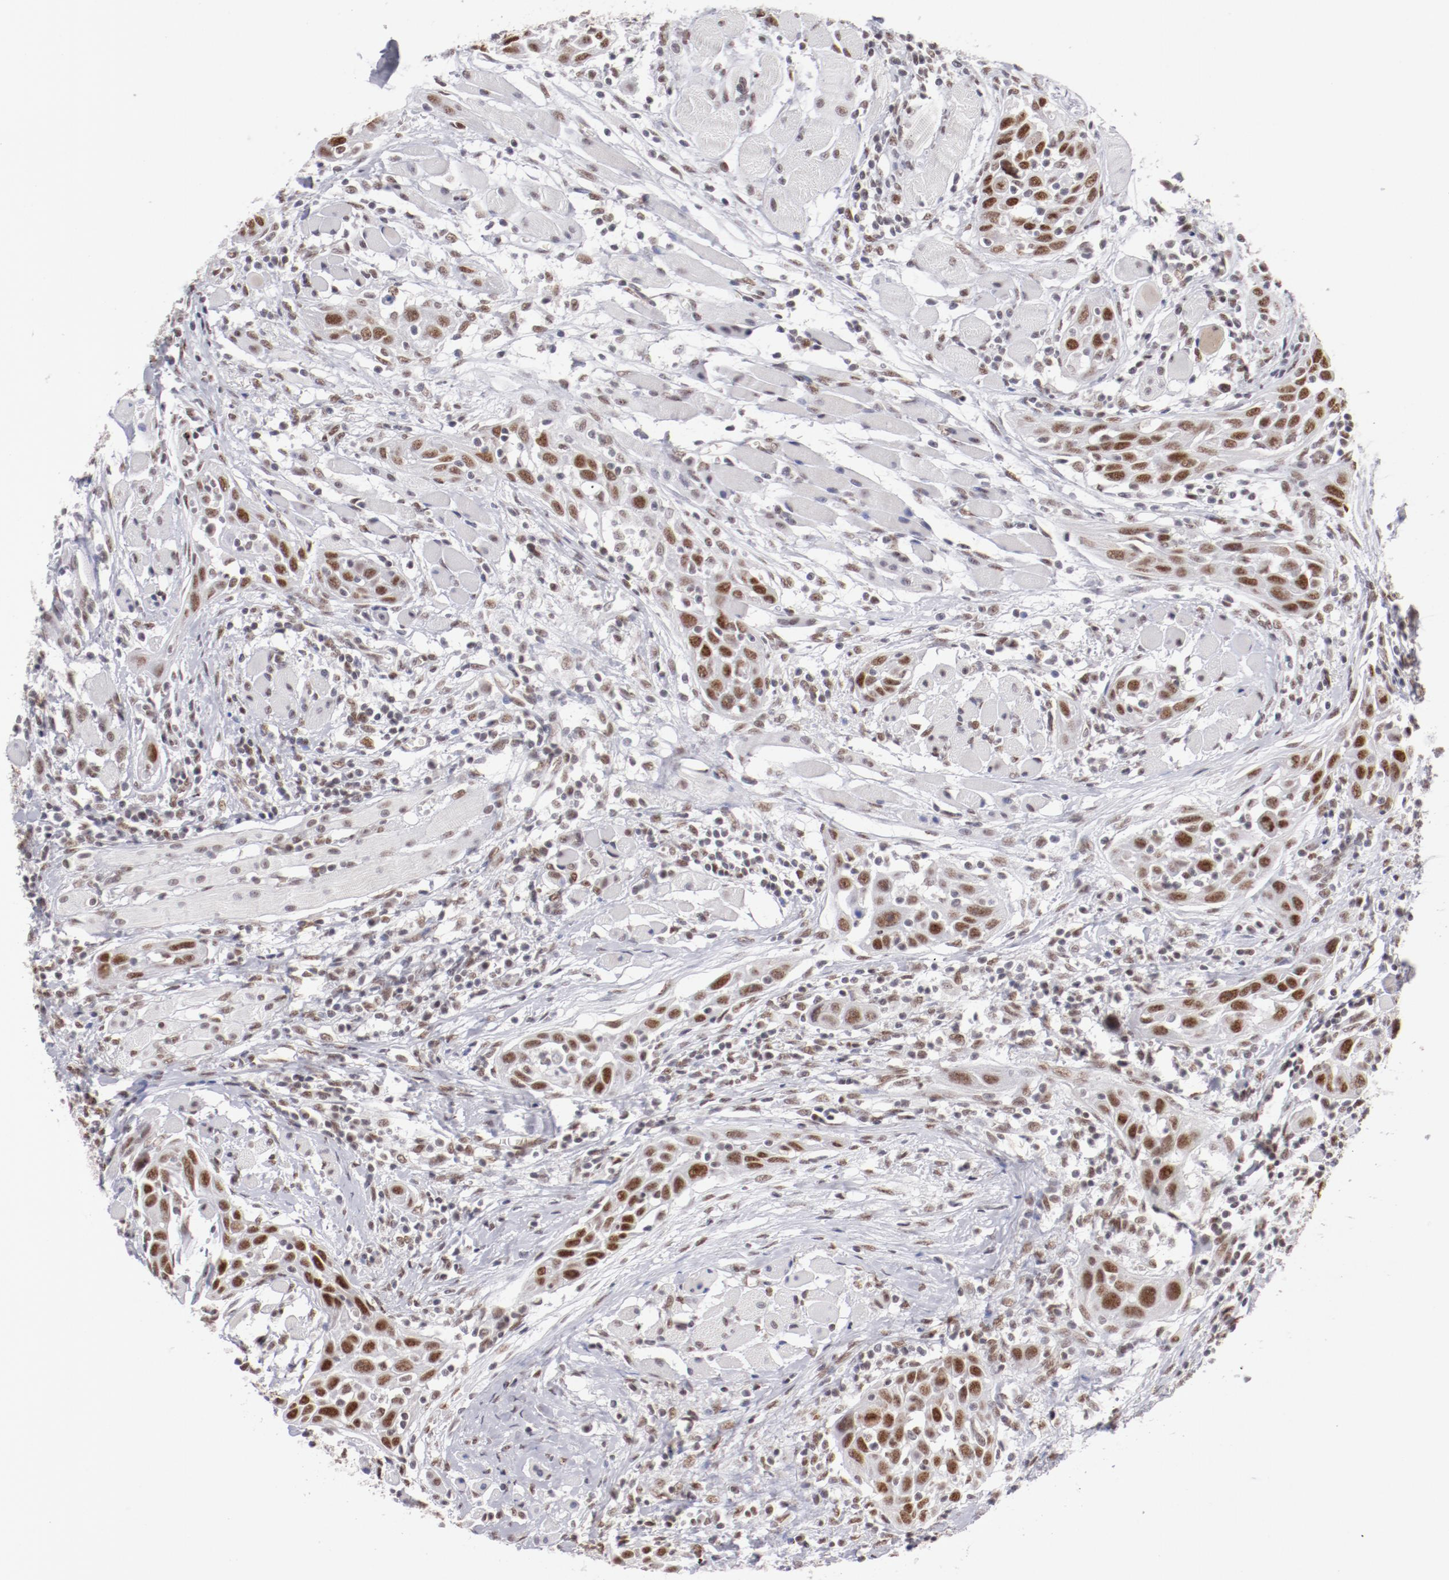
{"staining": {"intensity": "strong", "quantity": ">75%", "location": "nuclear"}, "tissue": "head and neck cancer", "cell_type": "Tumor cells", "image_type": "cancer", "snomed": [{"axis": "morphology", "description": "Squamous cell carcinoma, NOS"}, {"axis": "topography", "description": "Oral tissue"}, {"axis": "topography", "description": "Head-Neck"}], "caption": "This photomicrograph demonstrates immunohistochemistry (IHC) staining of human head and neck squamous cell carcinoma, with high strong nuclear positivity in about >75% of tumor cells.", "gene": "TFAP4", "patient": {"sex": "female", "age": 50}}